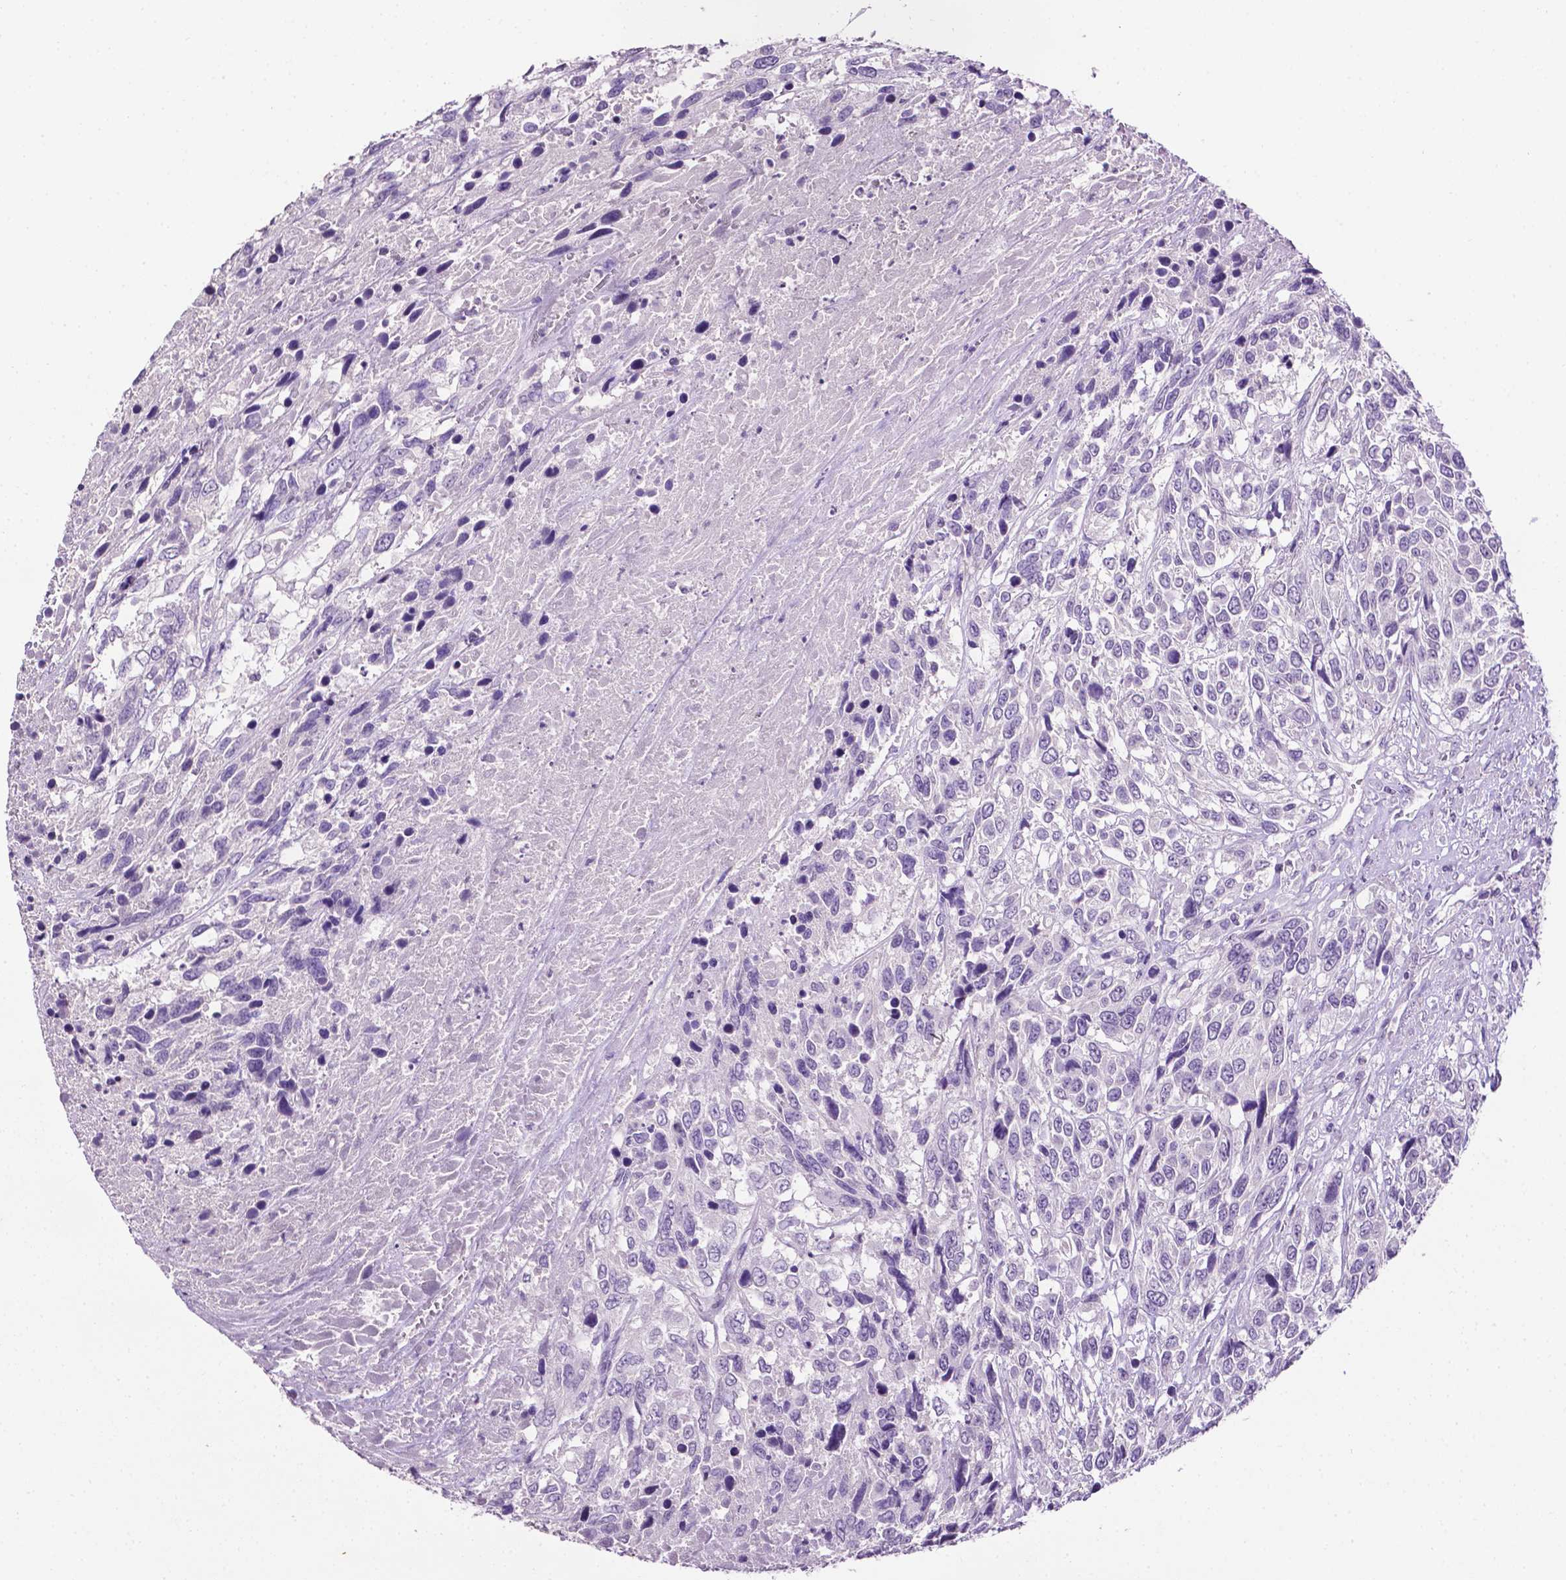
{"staining": {"intensity": "moderate", "quantity": "<25%", "location": "cytoplasmic/membranous"}, "tissue": "urothelial cancer", "cell_type": "Tumor cells", "image_type": "cancer", "snomed": [{"axis": "morphology", "description": "Urothelial carcinoma, High grade"}, {"axis": "topography", "description": "Urinary bladder"}], "caption": "High-magnification brightfield microscopy of urothelial cancer stained with DAB (3,3'-diaminobenzidine) (brown) and counterstained with hematoxylin (blue). tumor cells exhibit moderate cytoplasmic/membranous positivity is identified in approximately<25% of cells.", "gene": "TACSTD2", "patient": {"sex": "female", "age": 70}}